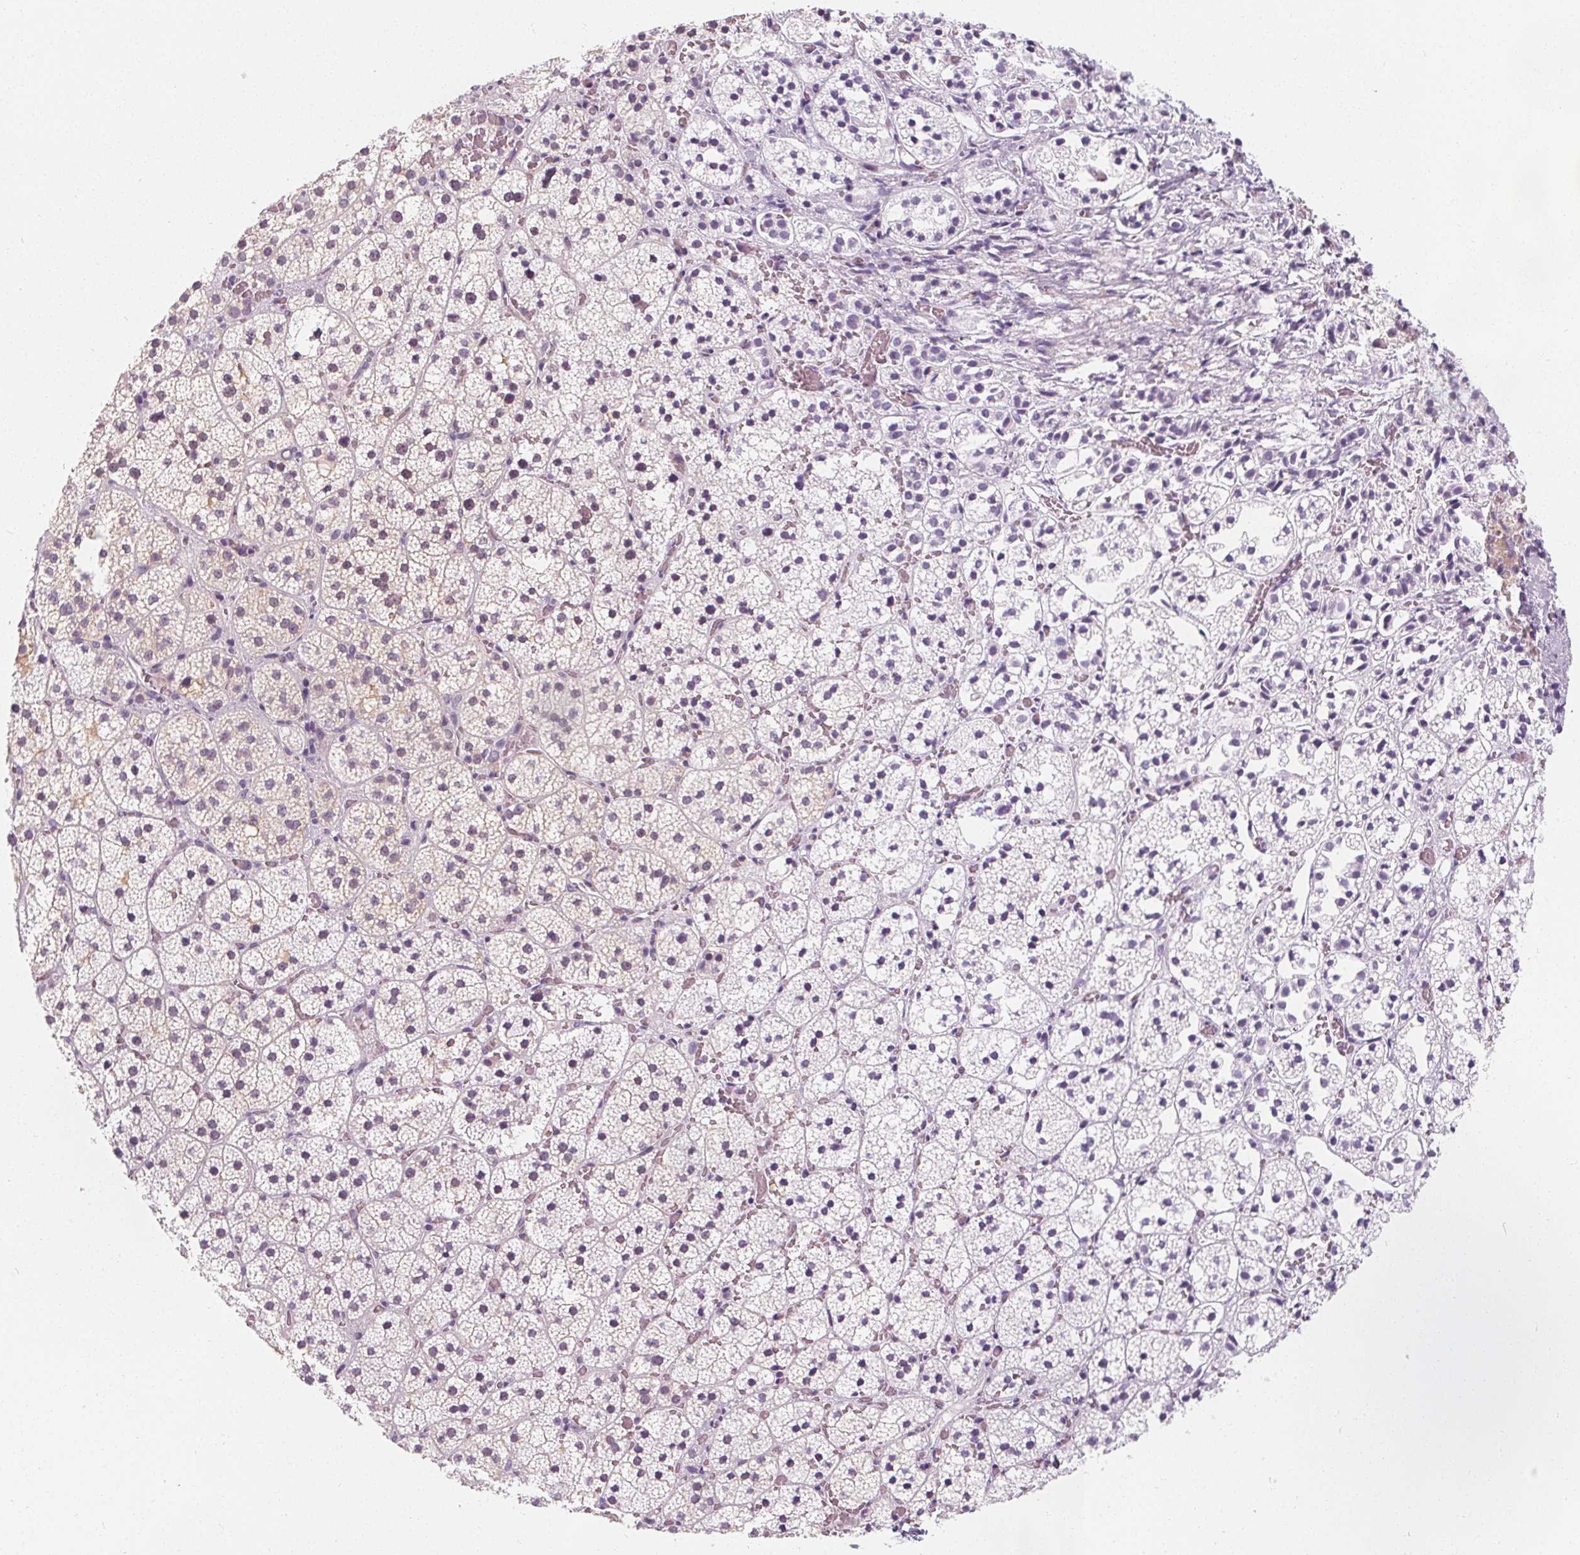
{"staining": {"intensity": "negative", "quantity": "none", "location": "none"}, "tissue": "adrenal gland", "cell_type": "Glandular cells", "image_type": "normal", "snomed": [{"axis": "morphology", "description": "Normal tissue, NOS"}, {"axis": "topography", "description": "Adrenal gland"}], "caption": "Immunohistochemistry of unremarkable adrenal gland displays no positivity in glandular cells. (Stains: DAB IHC with hematoxylin counter stain, Microscopy: brightfield microscopy at high magnification).", "gene": "UGP2", "patient": {"sex": "male", "age": 53}}